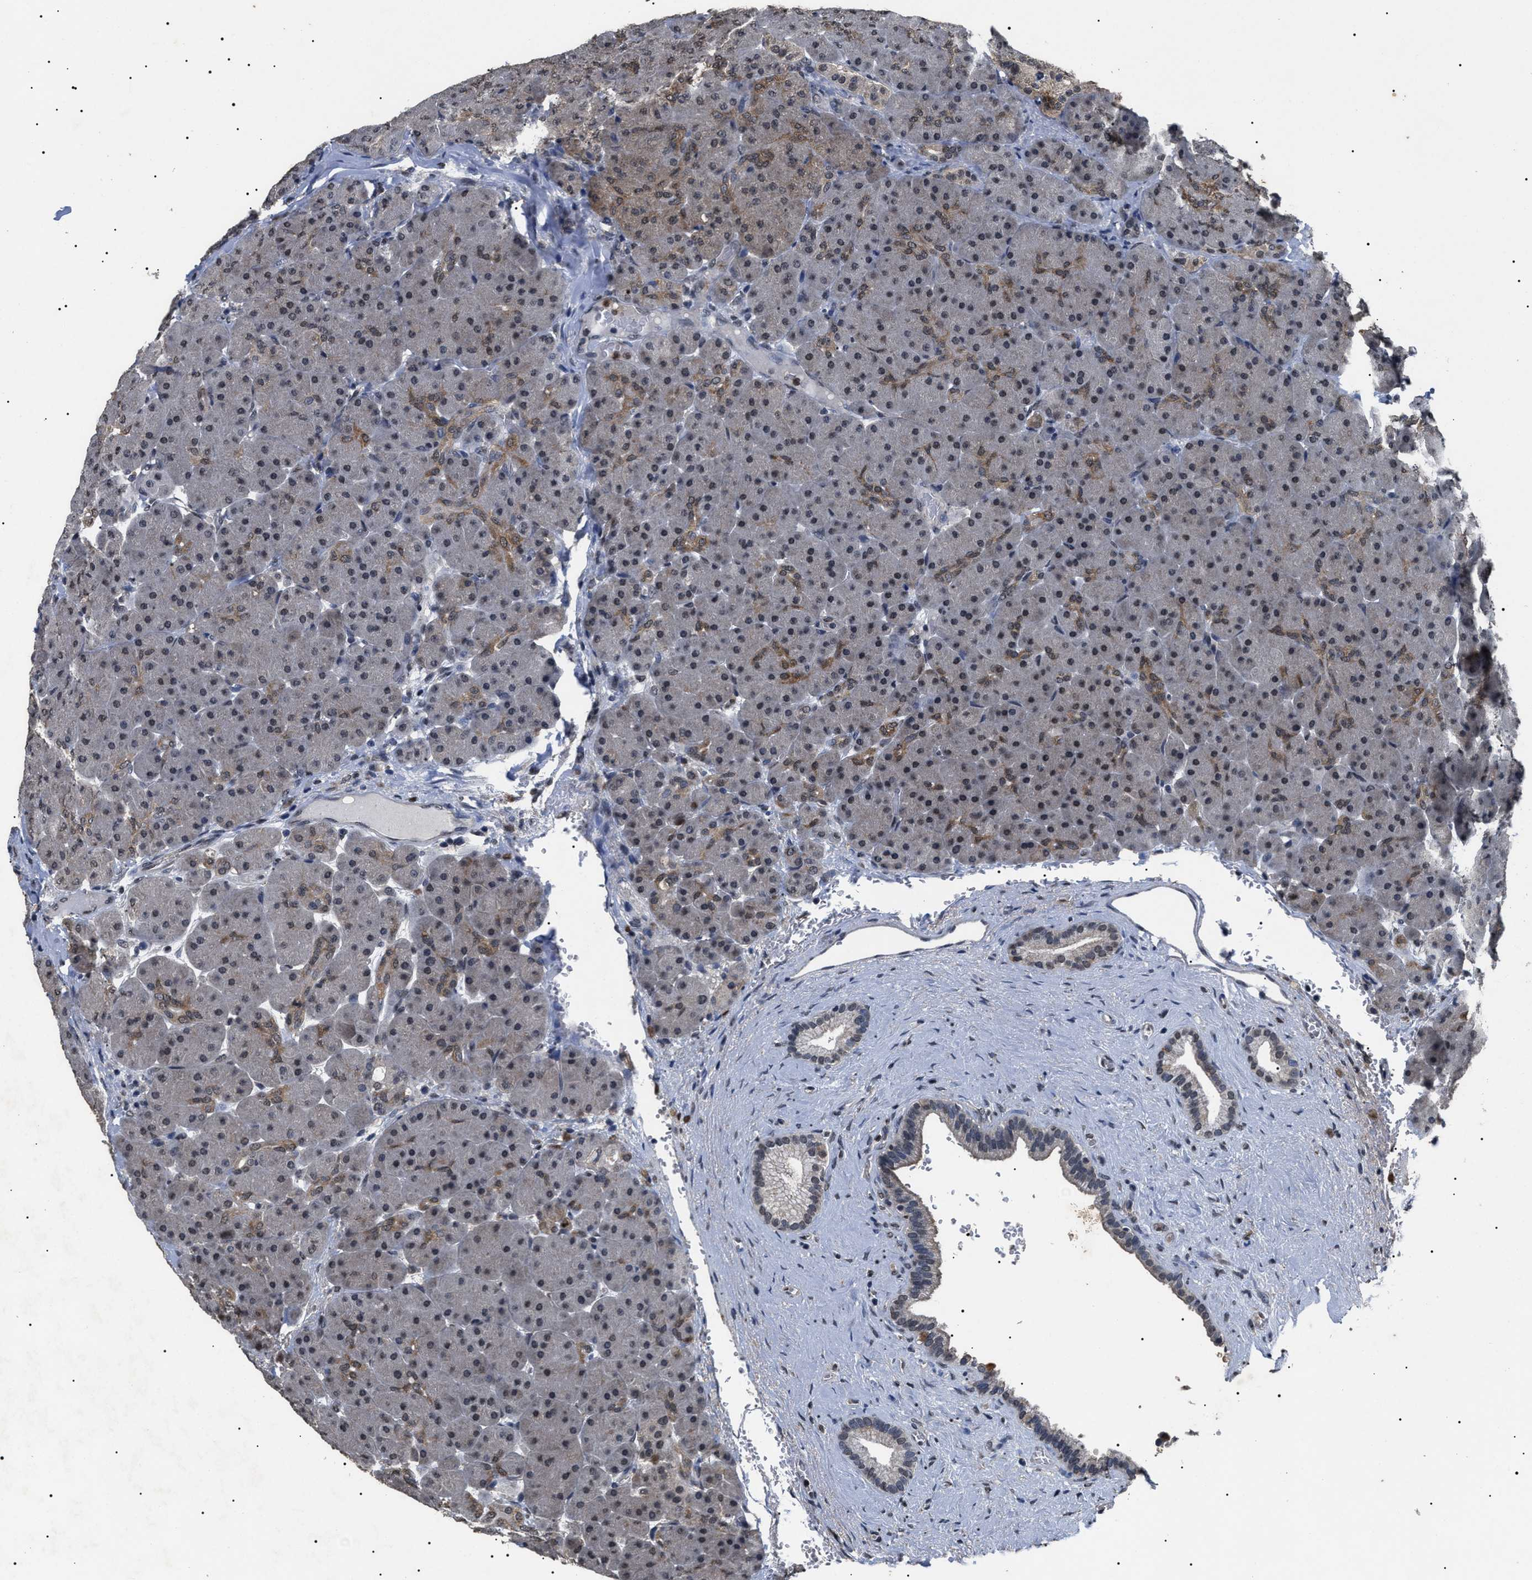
{"staining": {"intensity": "moderate", "quantity": "<25%", "location": "cytoplasmic/membranous,nuclear"}, "tissue": "pancreas", "cell_type": "Exocrine glandular cells", "image_type": "normal", "snomed": [{"axis": "morphology", "description": "Normal tissue, NOS"}, {"axis": "topography", "description": "Pancreas"}], "caption": "Immunohistochemistry (IHC) image of unremarkable human pancreas stained for a protein (brown), which shows low levels of moderate cytoplasmic/membranous,nuclear expression in approximately <25% of exocrine glandular cells.", "gene": "ANP32E", "patient": {"sex": "male", "age": 66}}